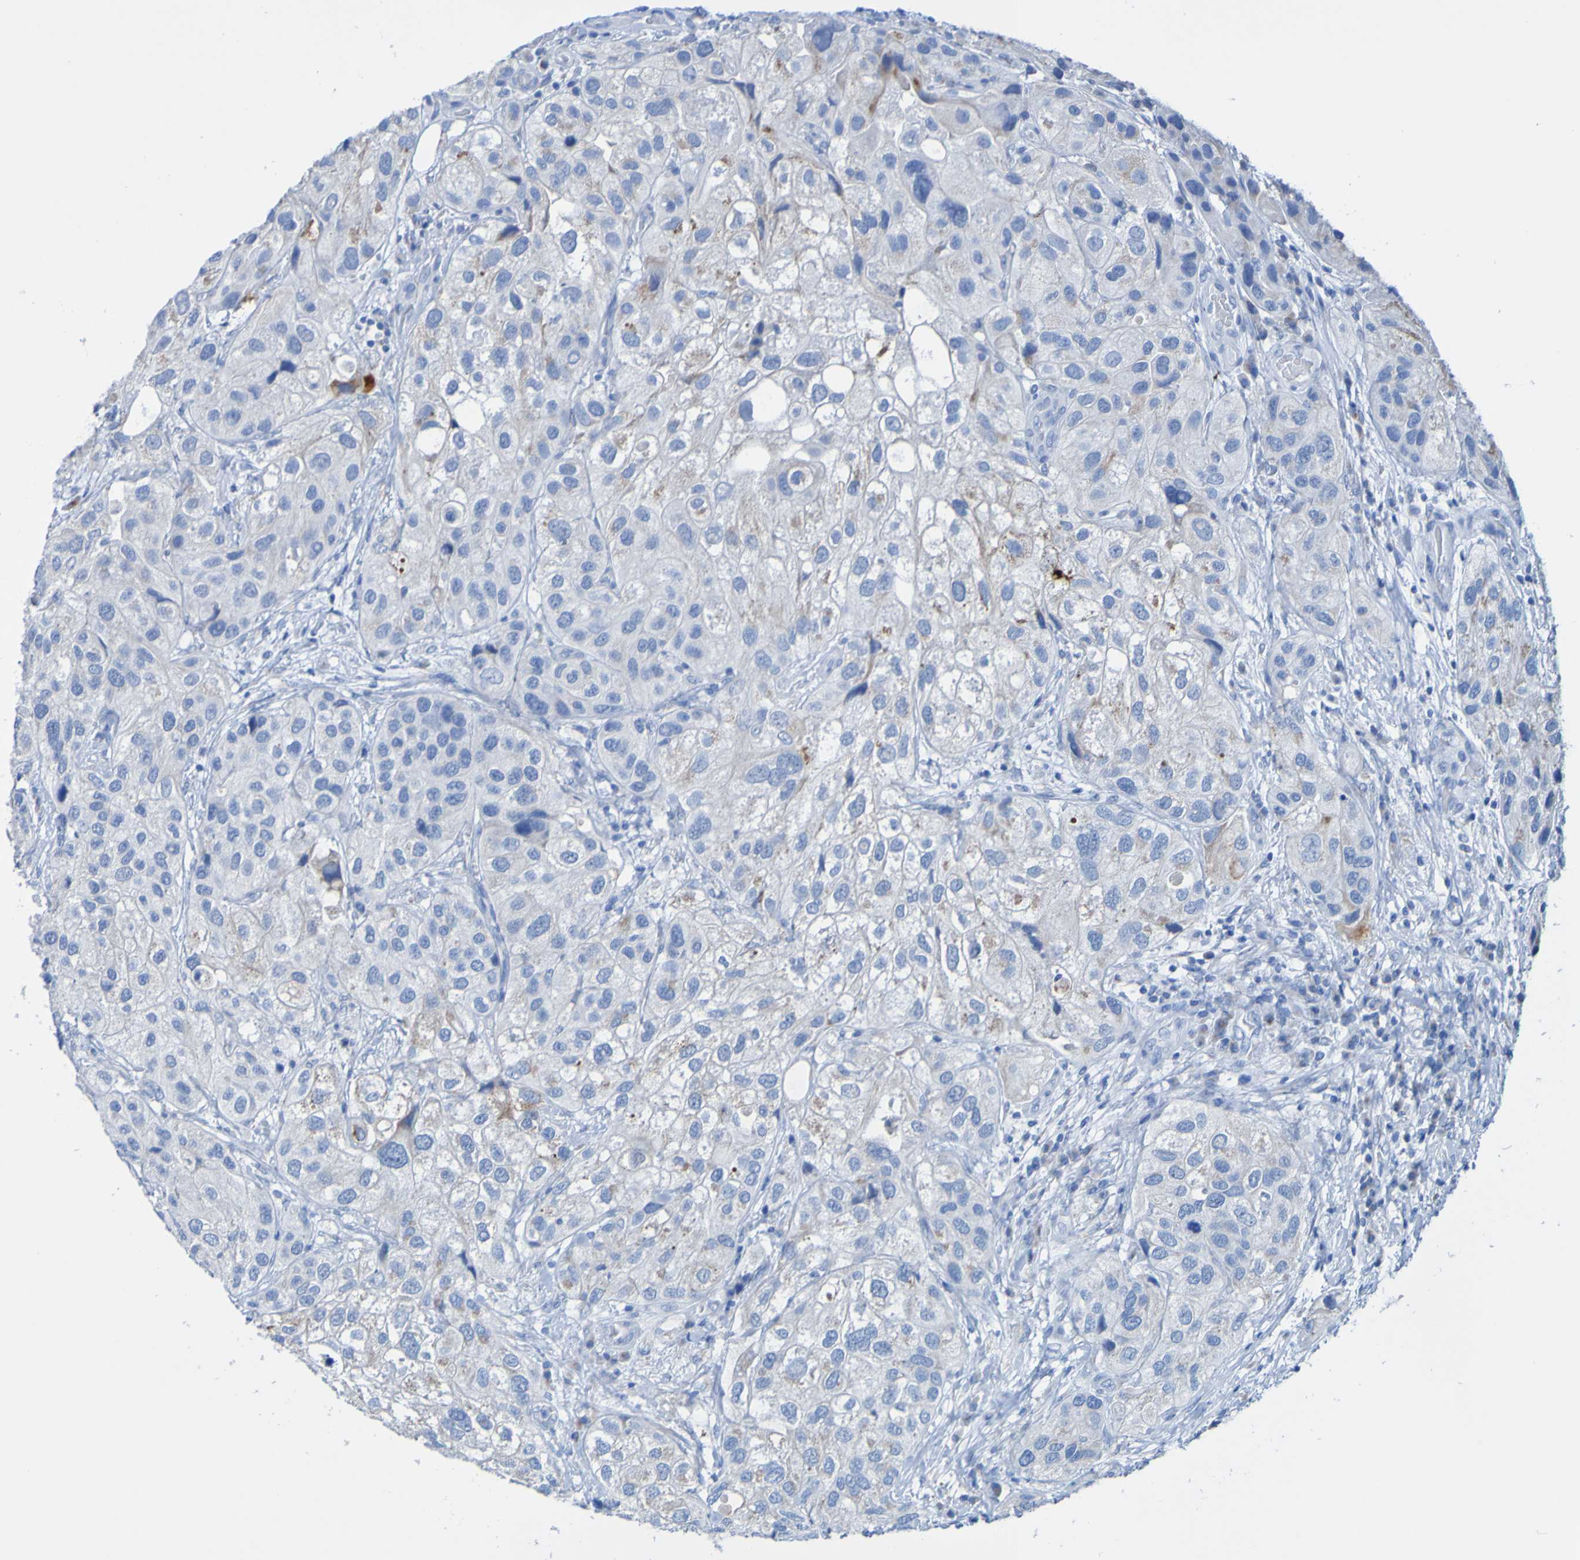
{"staining": {"intensity": "weak", "quantity": "<25%", "location": "cytoplasmic/membranous"}, "tissue": "urothelial cancer", "cell_type": "Tumor cells", "image_type": "cancer", "snomed": [{"axis": "morphology", "description": "Urothelial carcinoma, High grade"}, {"axis": "topography", "description": "Urinary bladder"}], "caption": "Histopathology image shows no protein positivity in tumor cells of urothelial cancer tissue. (DAB immunohistochemistry, high magnification).", "gene": "ACMSD", "patient": {"sex": "female", "age": 64}}